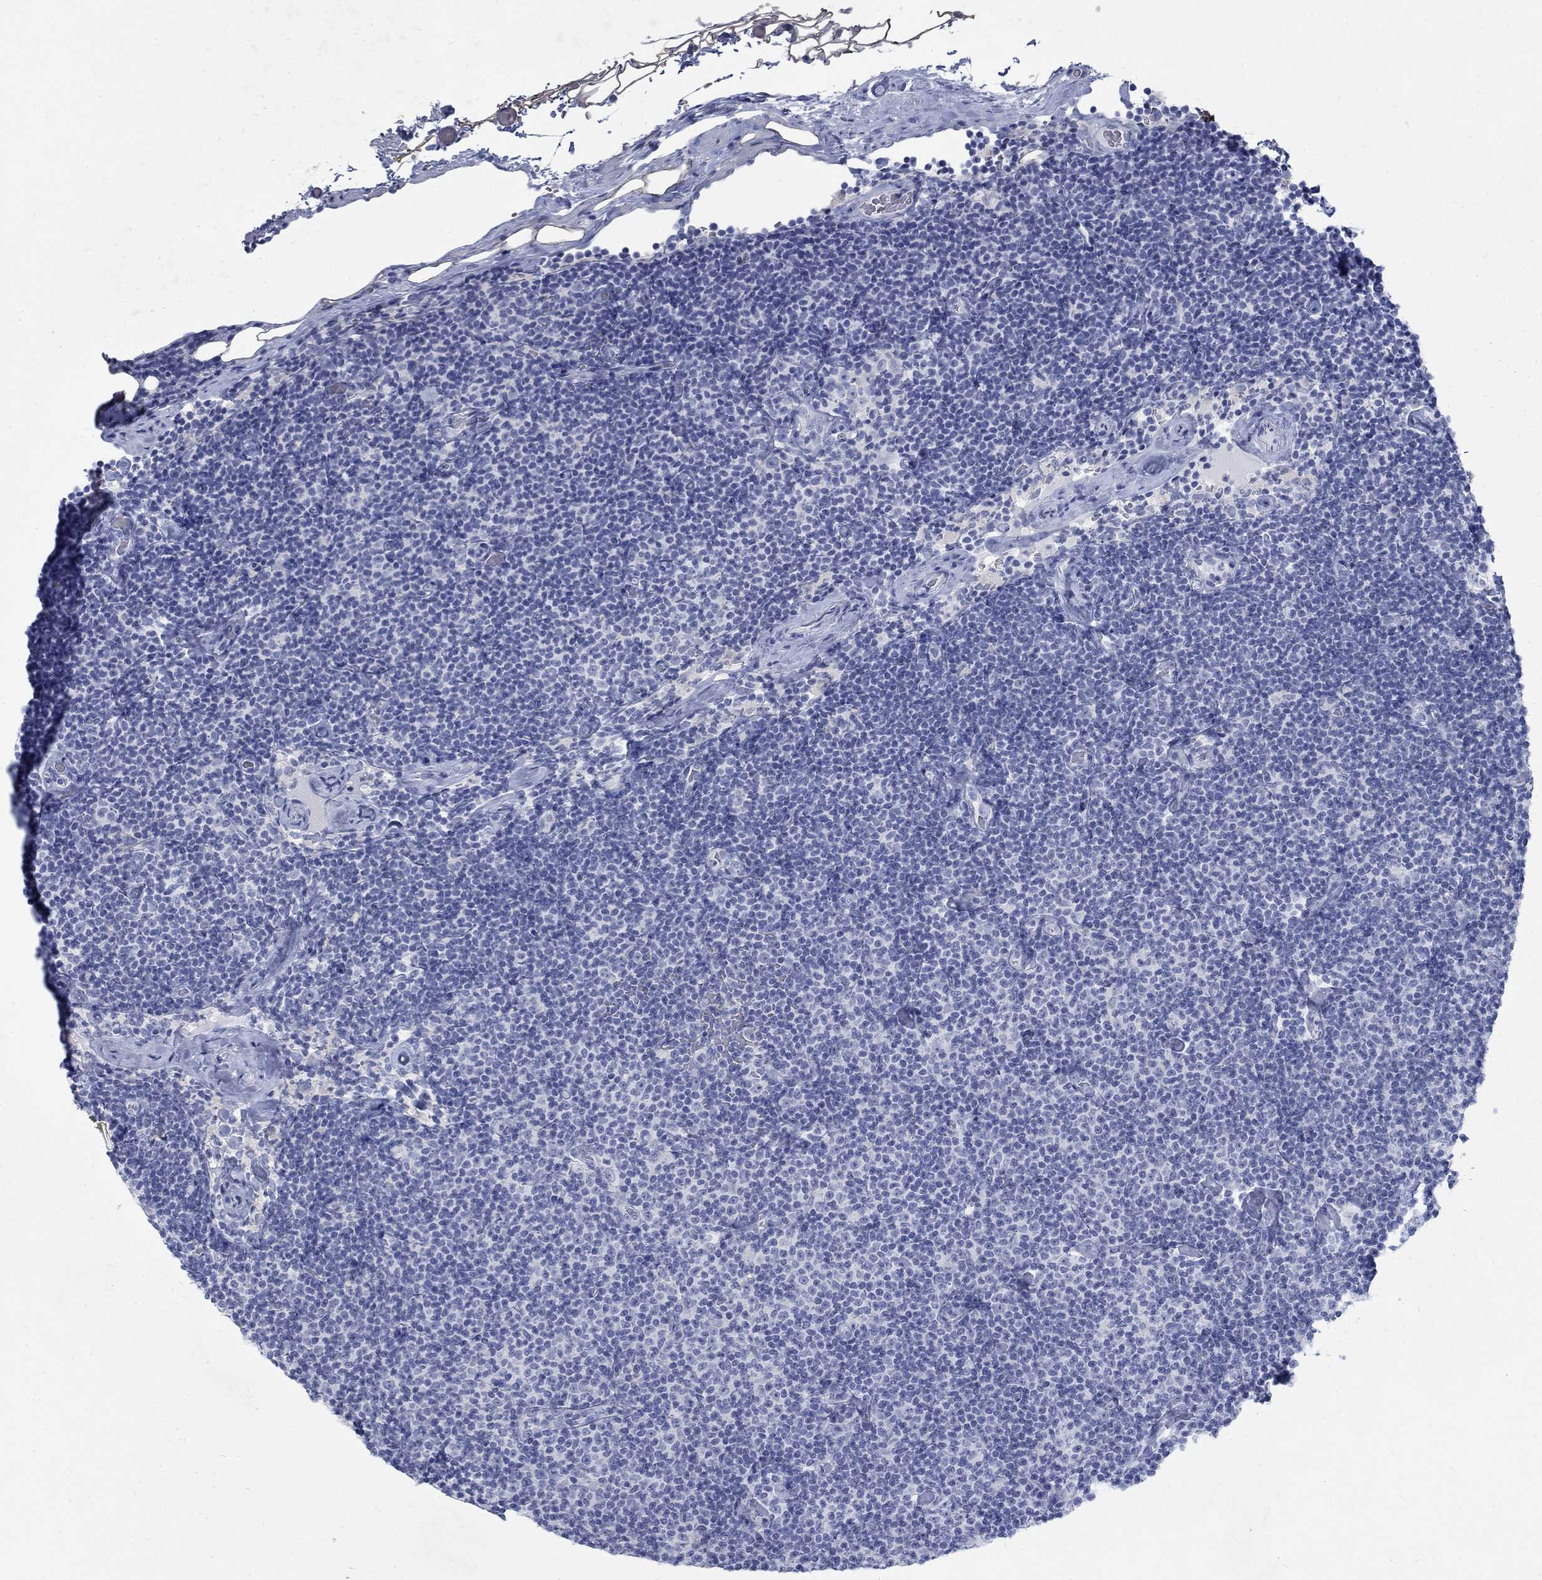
{"staining": {"intensity": "negative", "quantity": "none", "location": "none"}, "tissue": "lymphoma", "cell_type": "Tumor cells", "image_type": "cancer", "snomed": [{"axis": "morphology", "description": "Malignant lymphoma, non-Hodgkin's type, Low grade"}, {"axis": "topography", "description": "Lymph node"}], "caption": "Low-grade malignant lymphoma, non-Hodgkin's type stained for a protein using immunohistochemistry reveals no positivity tumor cells.", "gene": "RFTN2", "patient": {"sex": "male", "age": 81}}